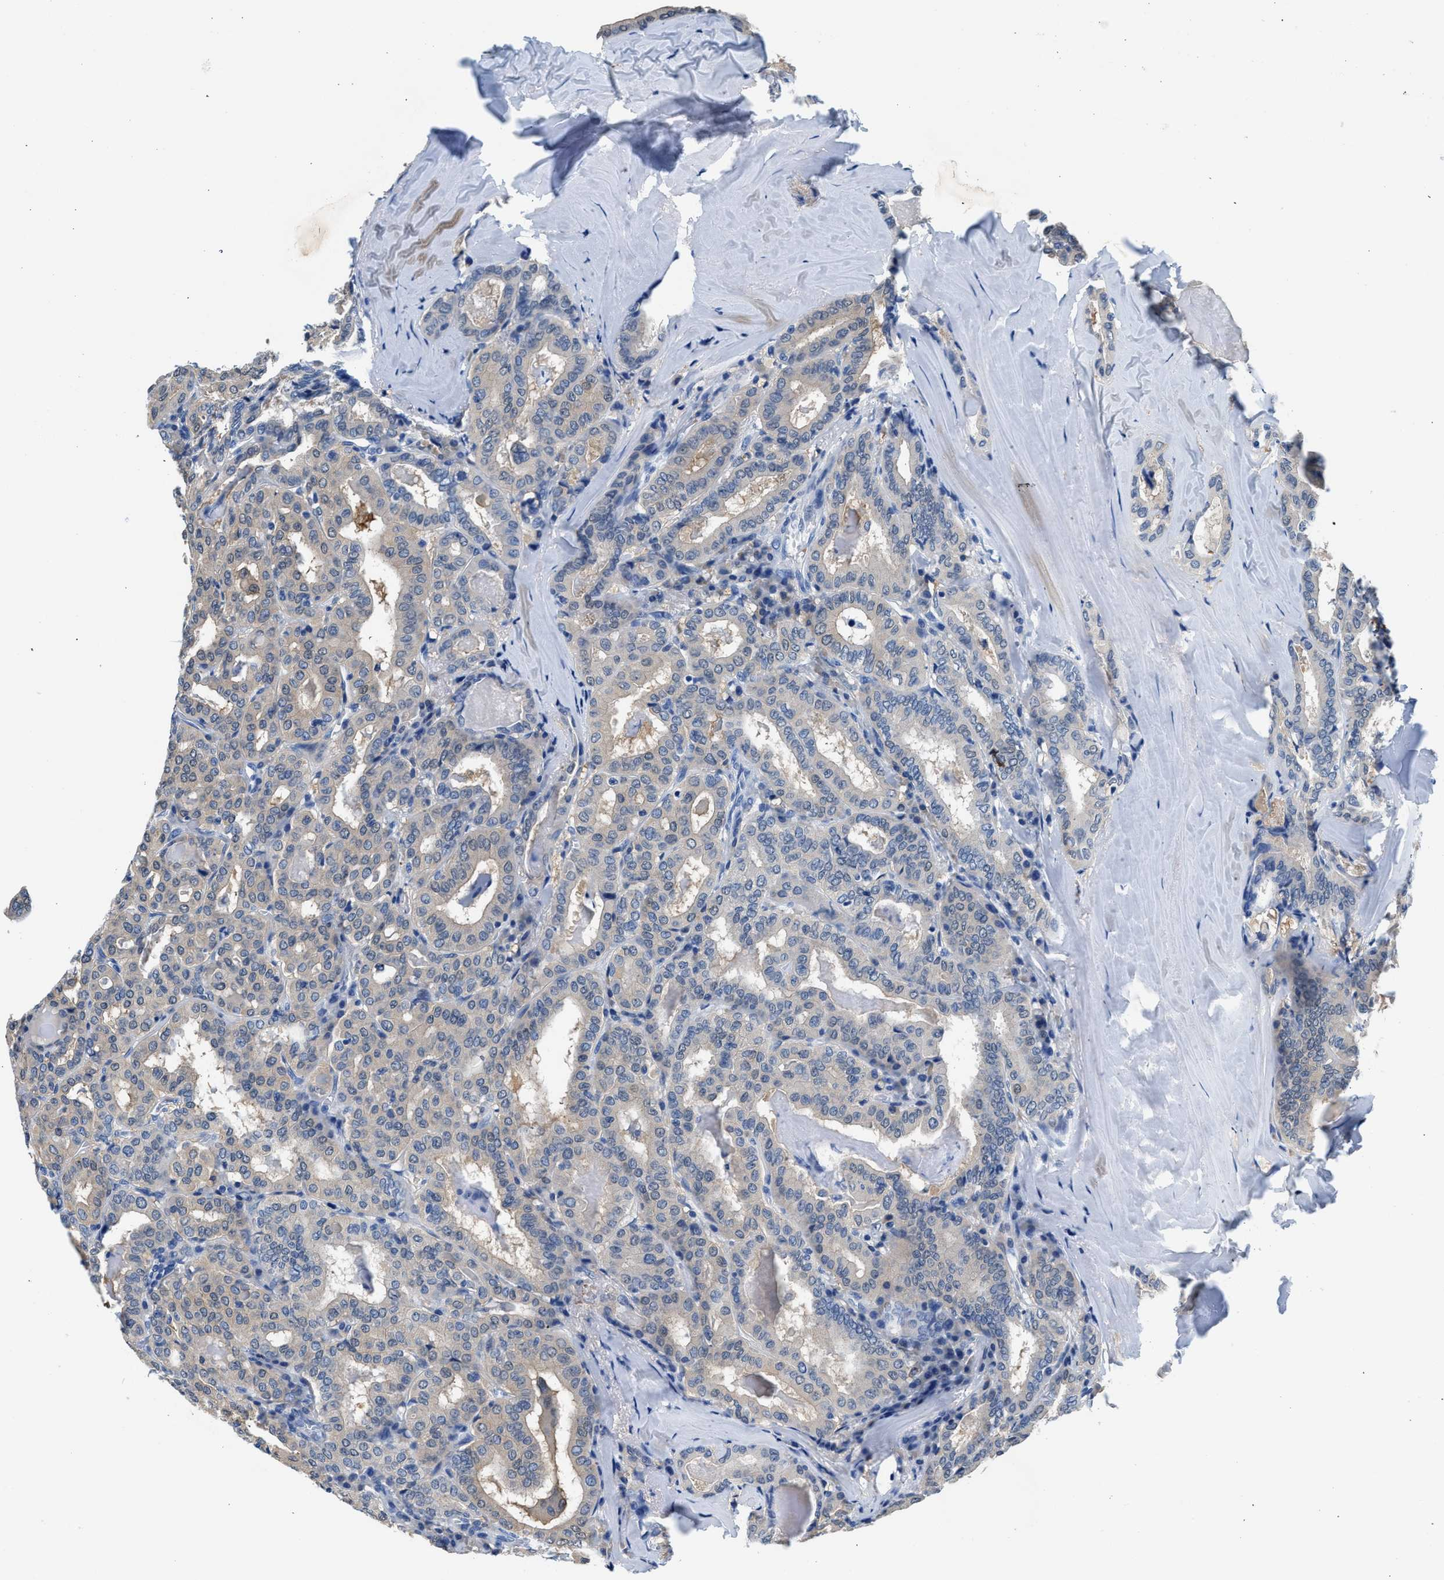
{"staining": {"intensity": "negative", "quantity": "none", "location": "none"}, "tissue": "thyroid cancer", "cell_type": "Tumor cells", "image_type": "cancer", "snomed": [{"axis": "morphology", "description": "Papillary adenocarcinoma, NOS"}, {"axis": "topography", "description": "Thyroid gland"}], "caption": "High power microscopy histopathology image of an immunohistochemistry (IHC) micrograph of thyroid cancer, revealing no significant positivity in tumor cells.", "gene": "FADS6", "patient": {"sex": "female", "age": 42}}